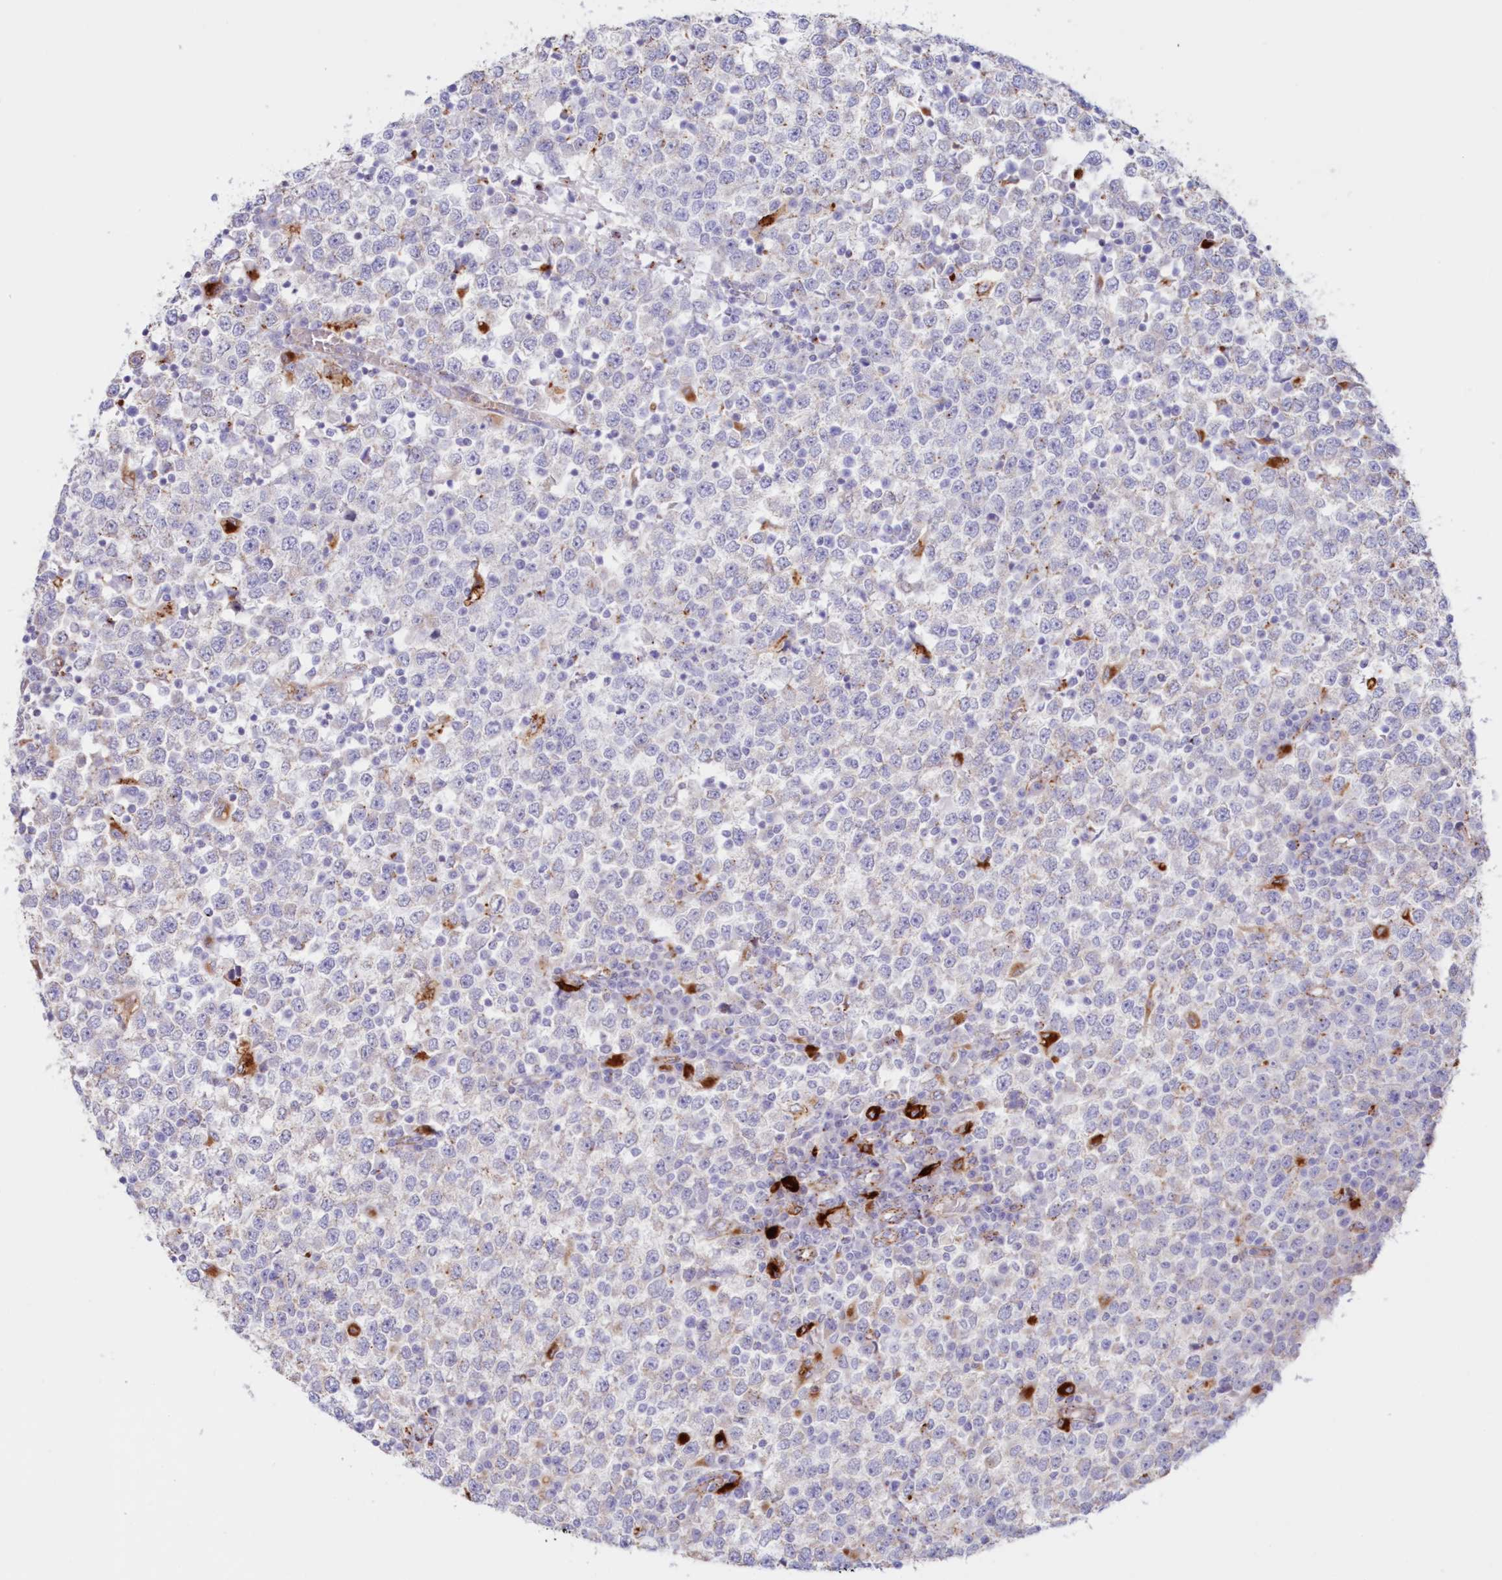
{"staining": {"intensity": "negative", "quantity": "none", "location": "none"}, "tissue": "testis cancer", "cell_type": "Tumor cells", "image_type": "cancer", "snomed": [{"axis": "morphology", "description": "Seminoma, NOS"}, {"axis": "topography", "description": "Testis"}], "caption": "Human testis cancer stained for a protein using immunohistochemistry shows no expression in tumor cells.", "gene": "TPP1", "patient": {"sex": "male", "age": 65}}